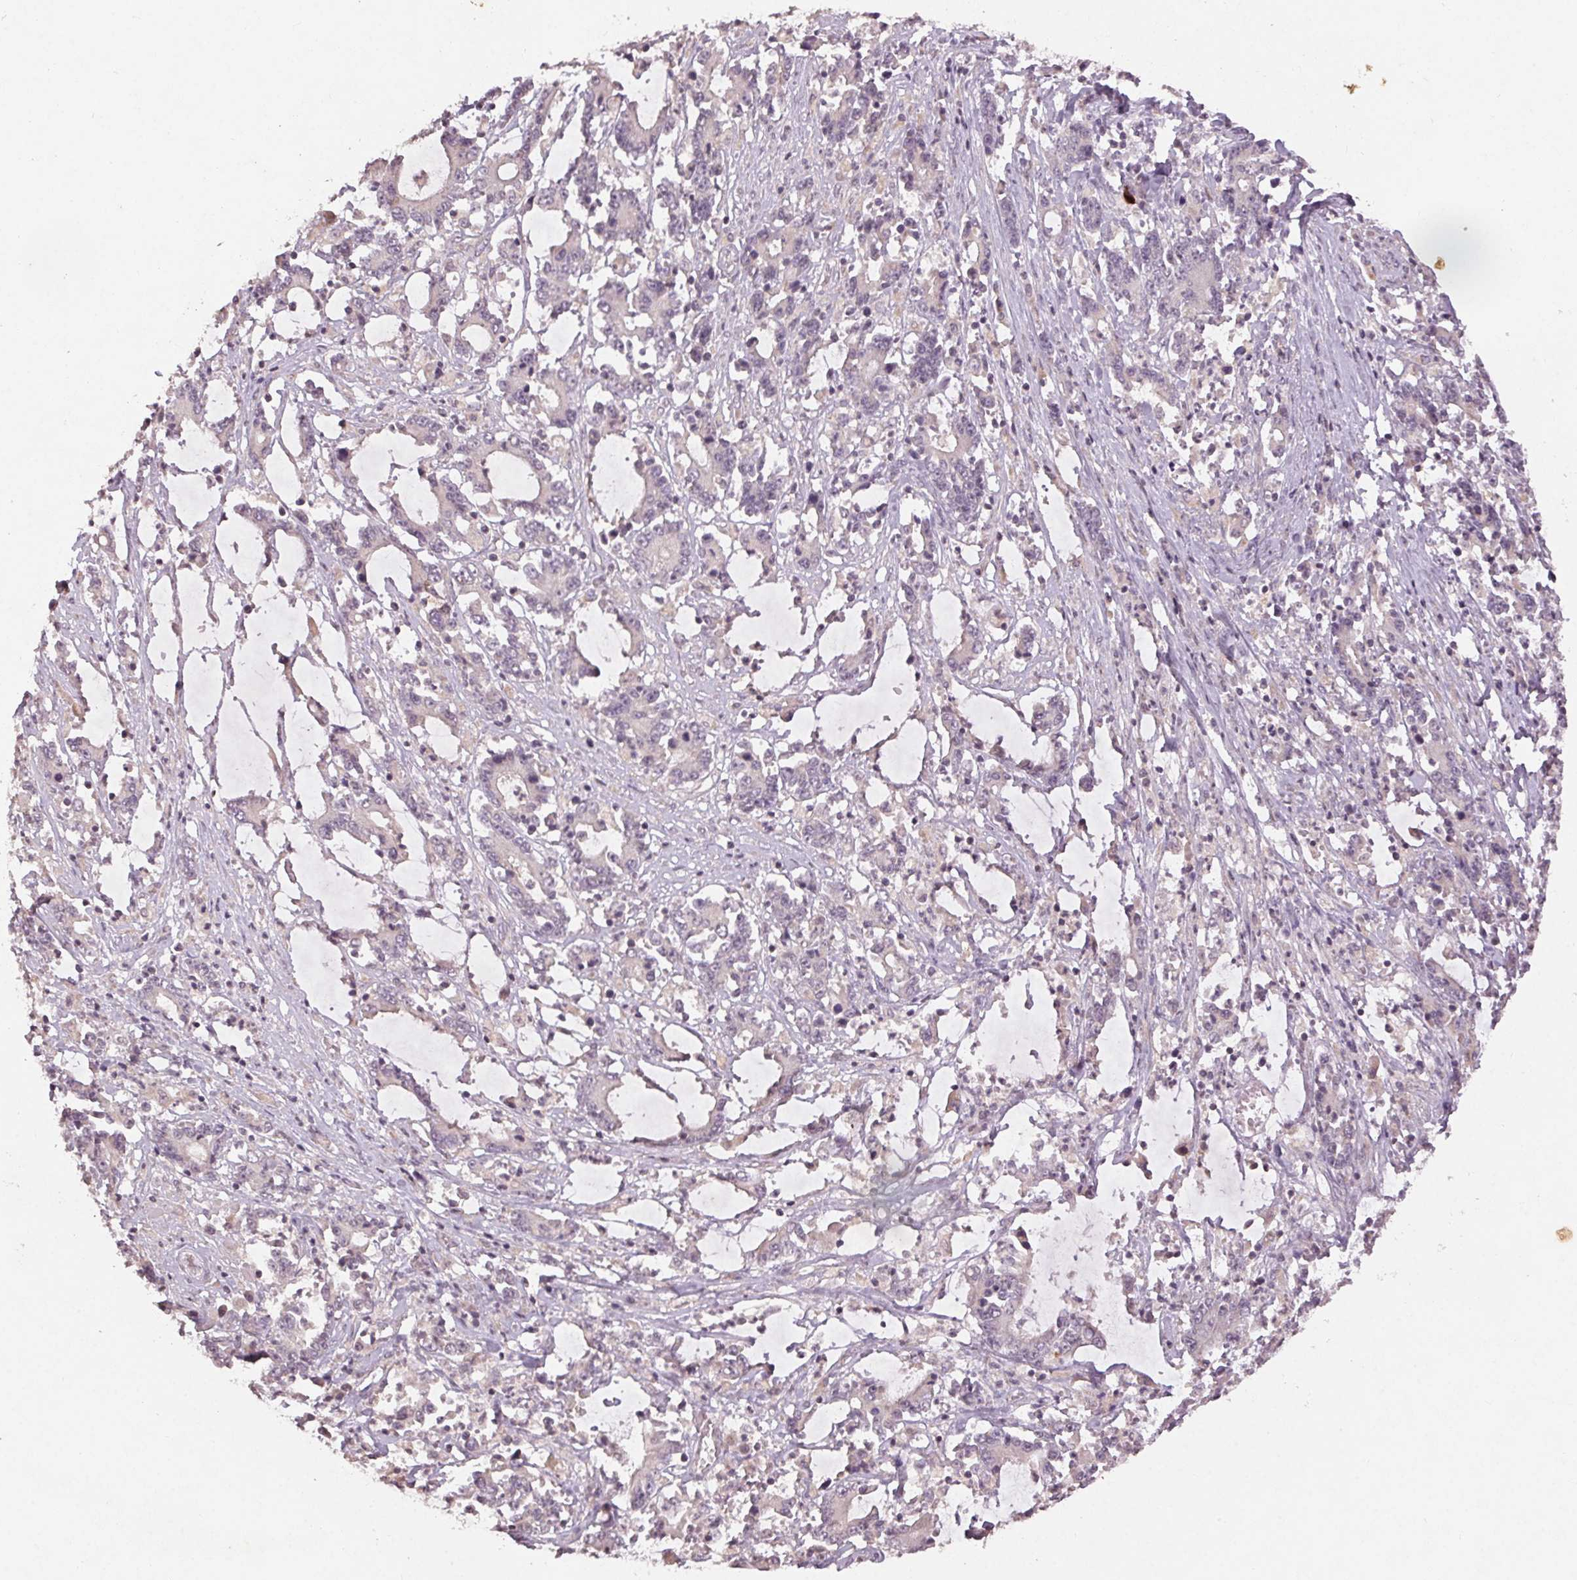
{"staining": {"intensity": "negative", "quantity": "none", "location": "none"}, "tissue": "stomach cancer", "cell_type": "Tumor cells", "image_type": "cancer", "snomed": [{"axis": "morphology", "description": "Adenocarcinoma, NOS"}, {"axis": "topography", "description": "Stomach, upper"}], "caption": "An immunohistochemistry (IHC) image of stomach cancer is shown. There is no staining in tumor cells of stomach cancer.", "gene": "KLRC3", "patient": {"sex": "male", "age": 68}}